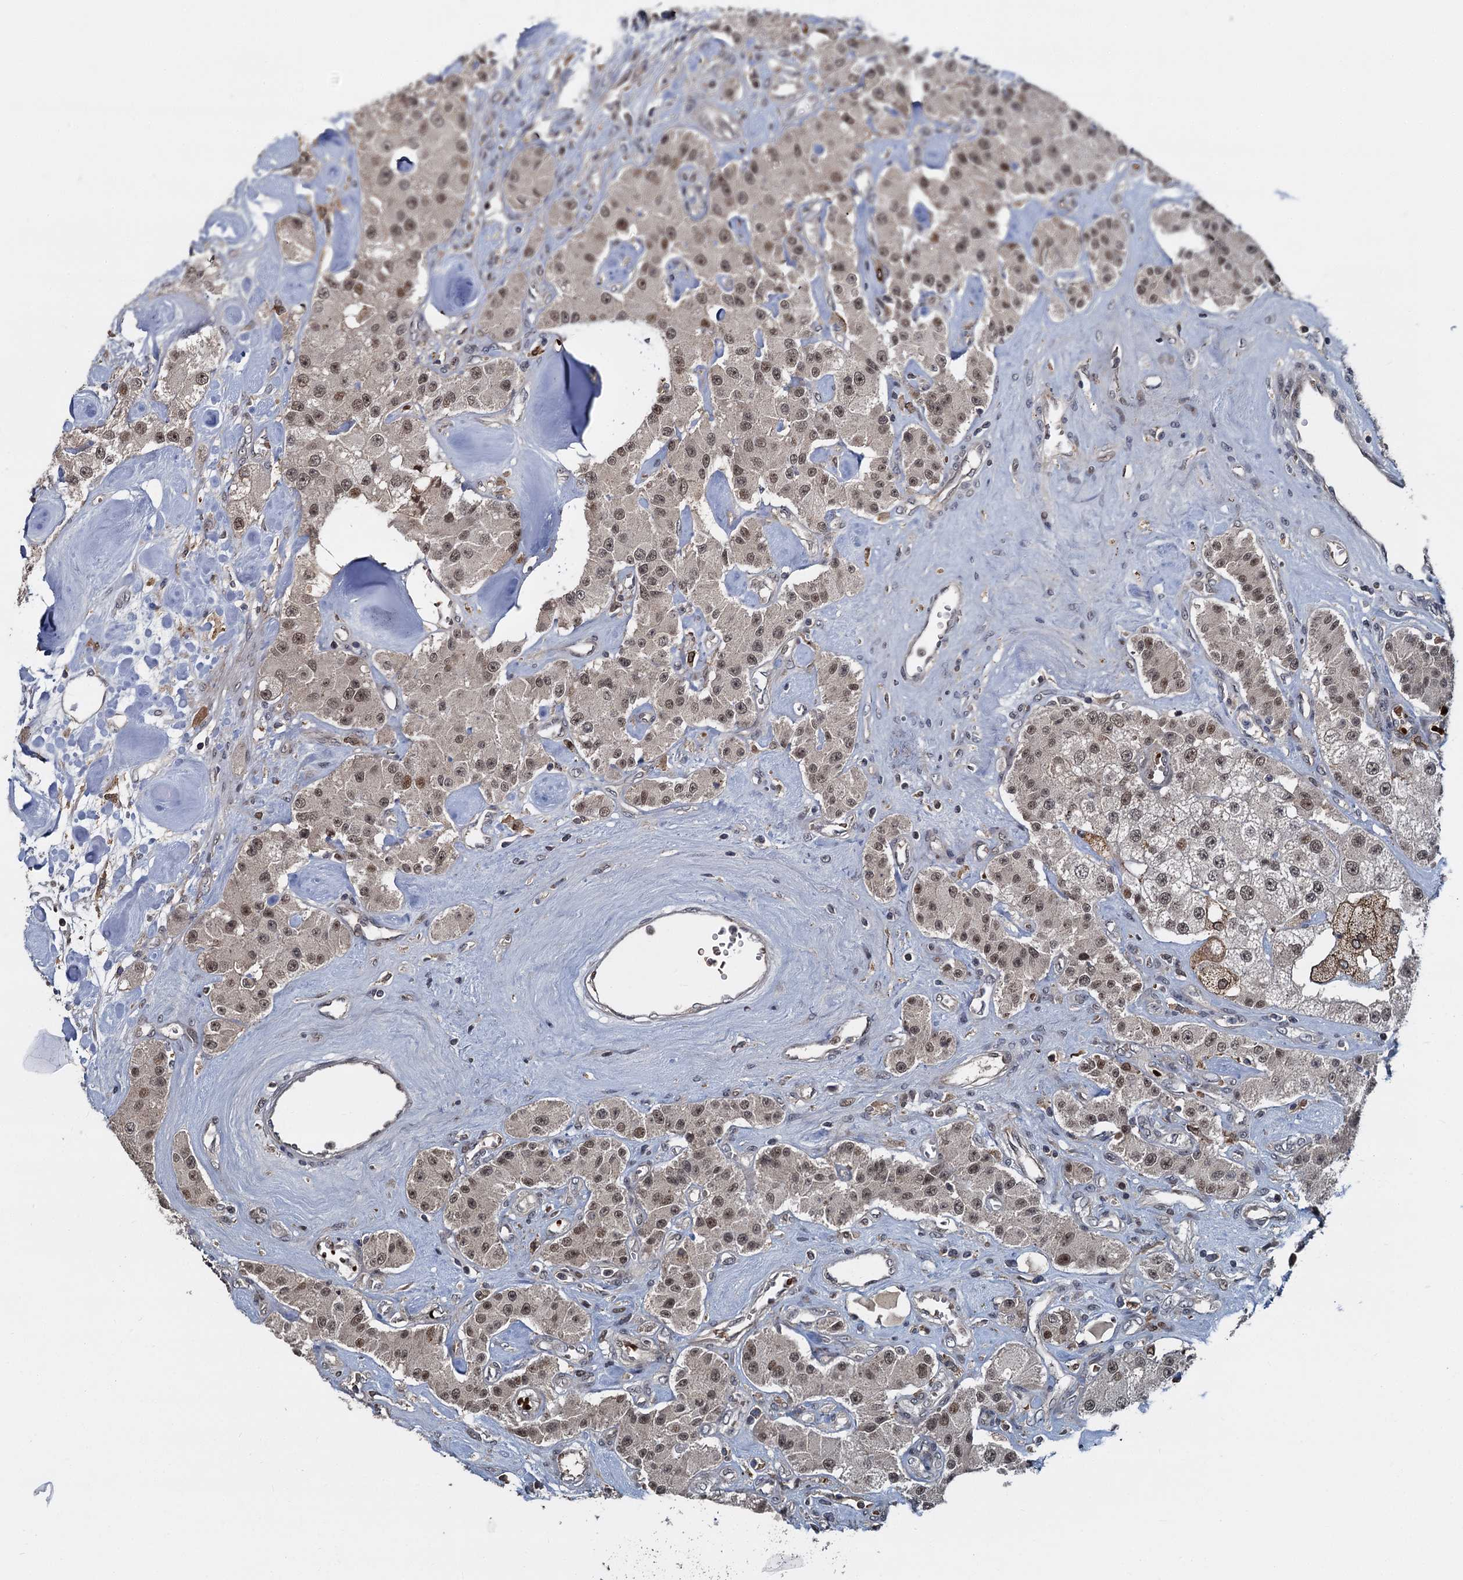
{"staining": {"intensity": "moderate", "quantity": ">75%", "location": "nuclear"}, "tissue": "carcinoid", "cell_type": "Tumor cells", "image_type": "cancer", "snomed": [{"axis": "morphology", "description": "Carcinoid, malignant, NOS"}, {"axis": "topography", "description": "Pancreas"}], "caption": "DAB immunohistochemical staining of human carcinoid exhibits moderate nuclear protein expression in about >75% of tumor cells.", "gene": "FANCI", "patient": {"sex": "male", "age": 41}}